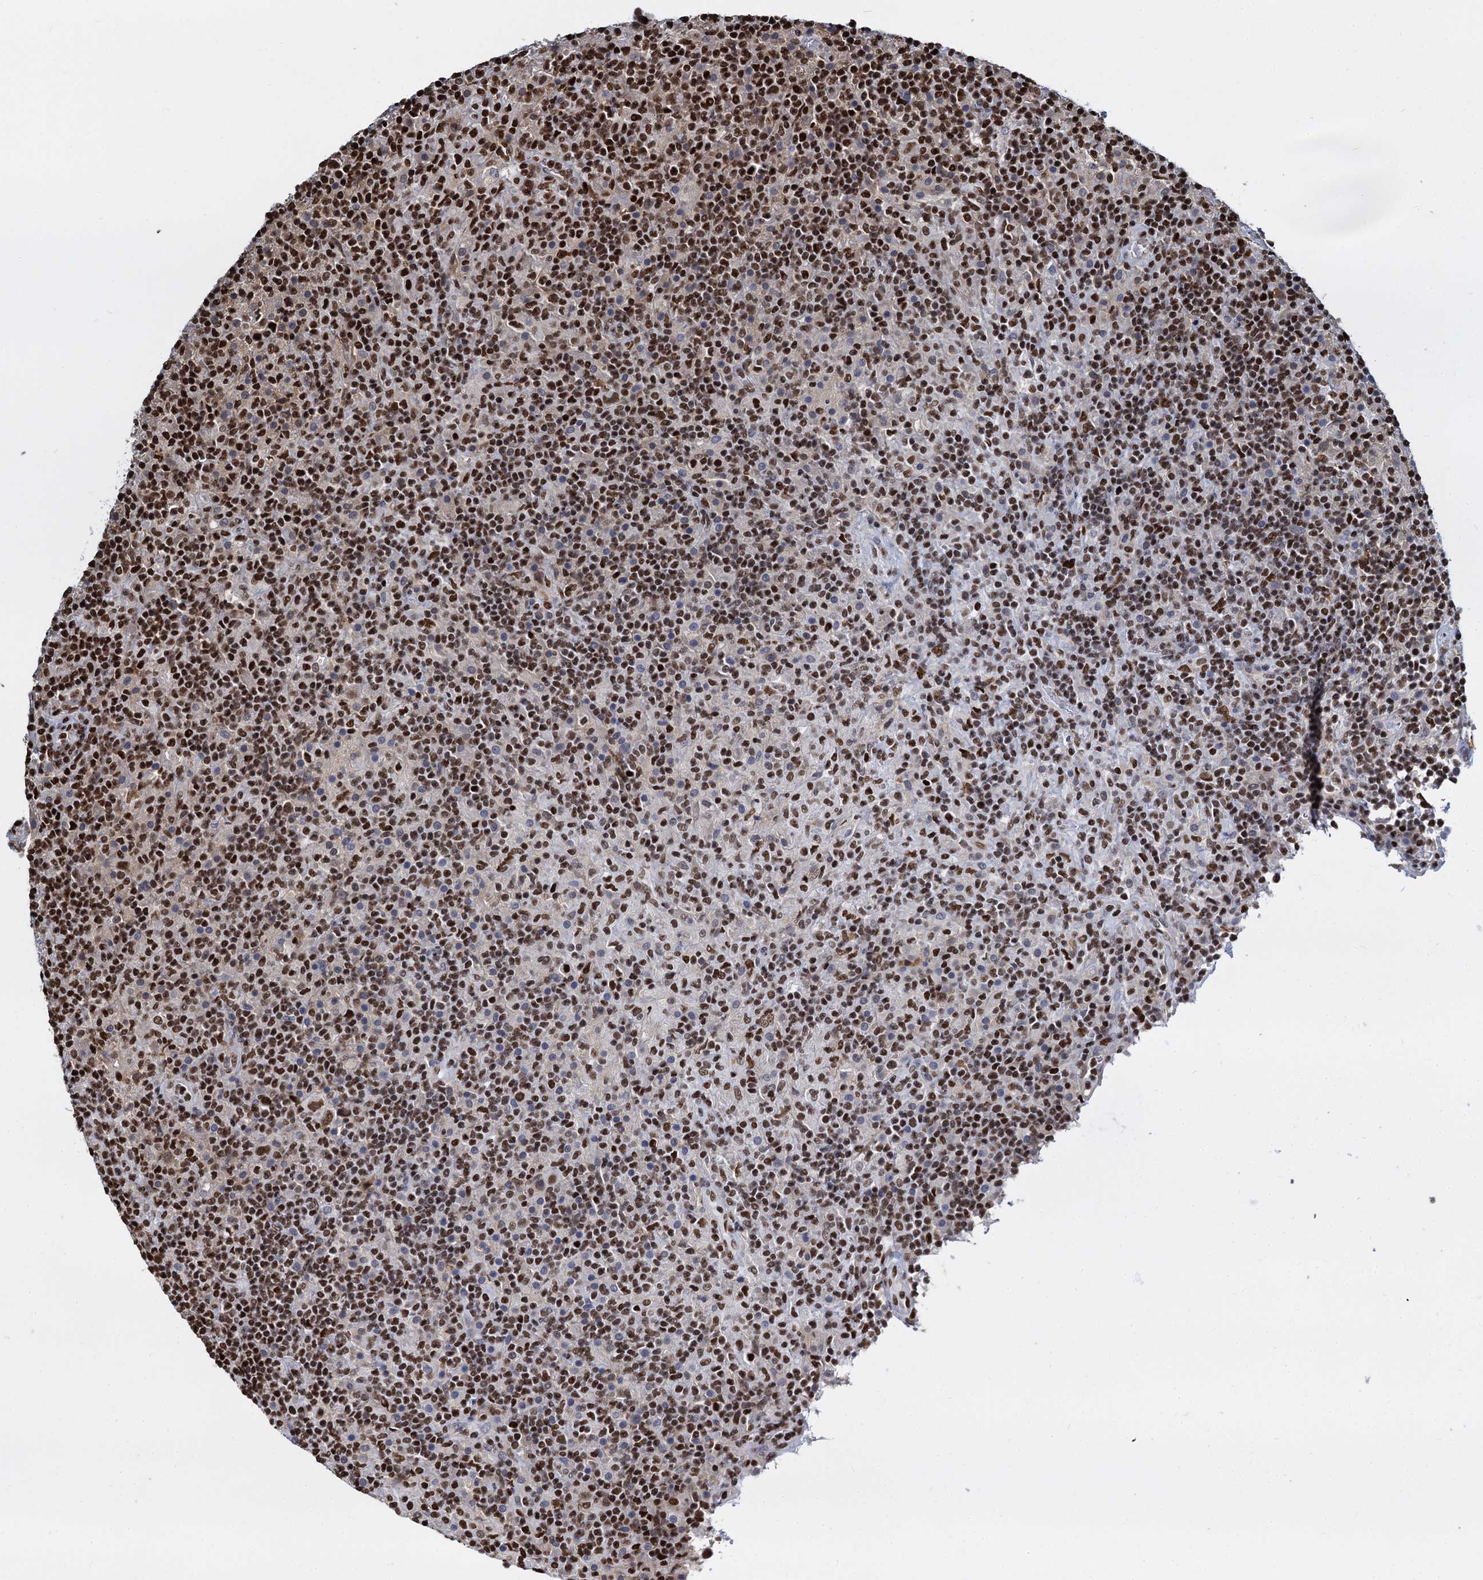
{"staining": {"intensity": "moderate", "quantity": ">75%", "location": "nuclear"}, "tissue": "lymphoma", "cell_type": "Tumor cells", "image_type": "cancer", "snomed": [{"axis": "morphology", "description": "Hodgkin's disease, NOS"}, {"axis": "topography", "description": "Lymph node"}], "caption": "Lymphoma stained with a brown dye shows moderate nuclear positive expression in approximately >75% of tumor cells.", "gene": "DCPS", "patient": {"sex": "male", "age": 70}}